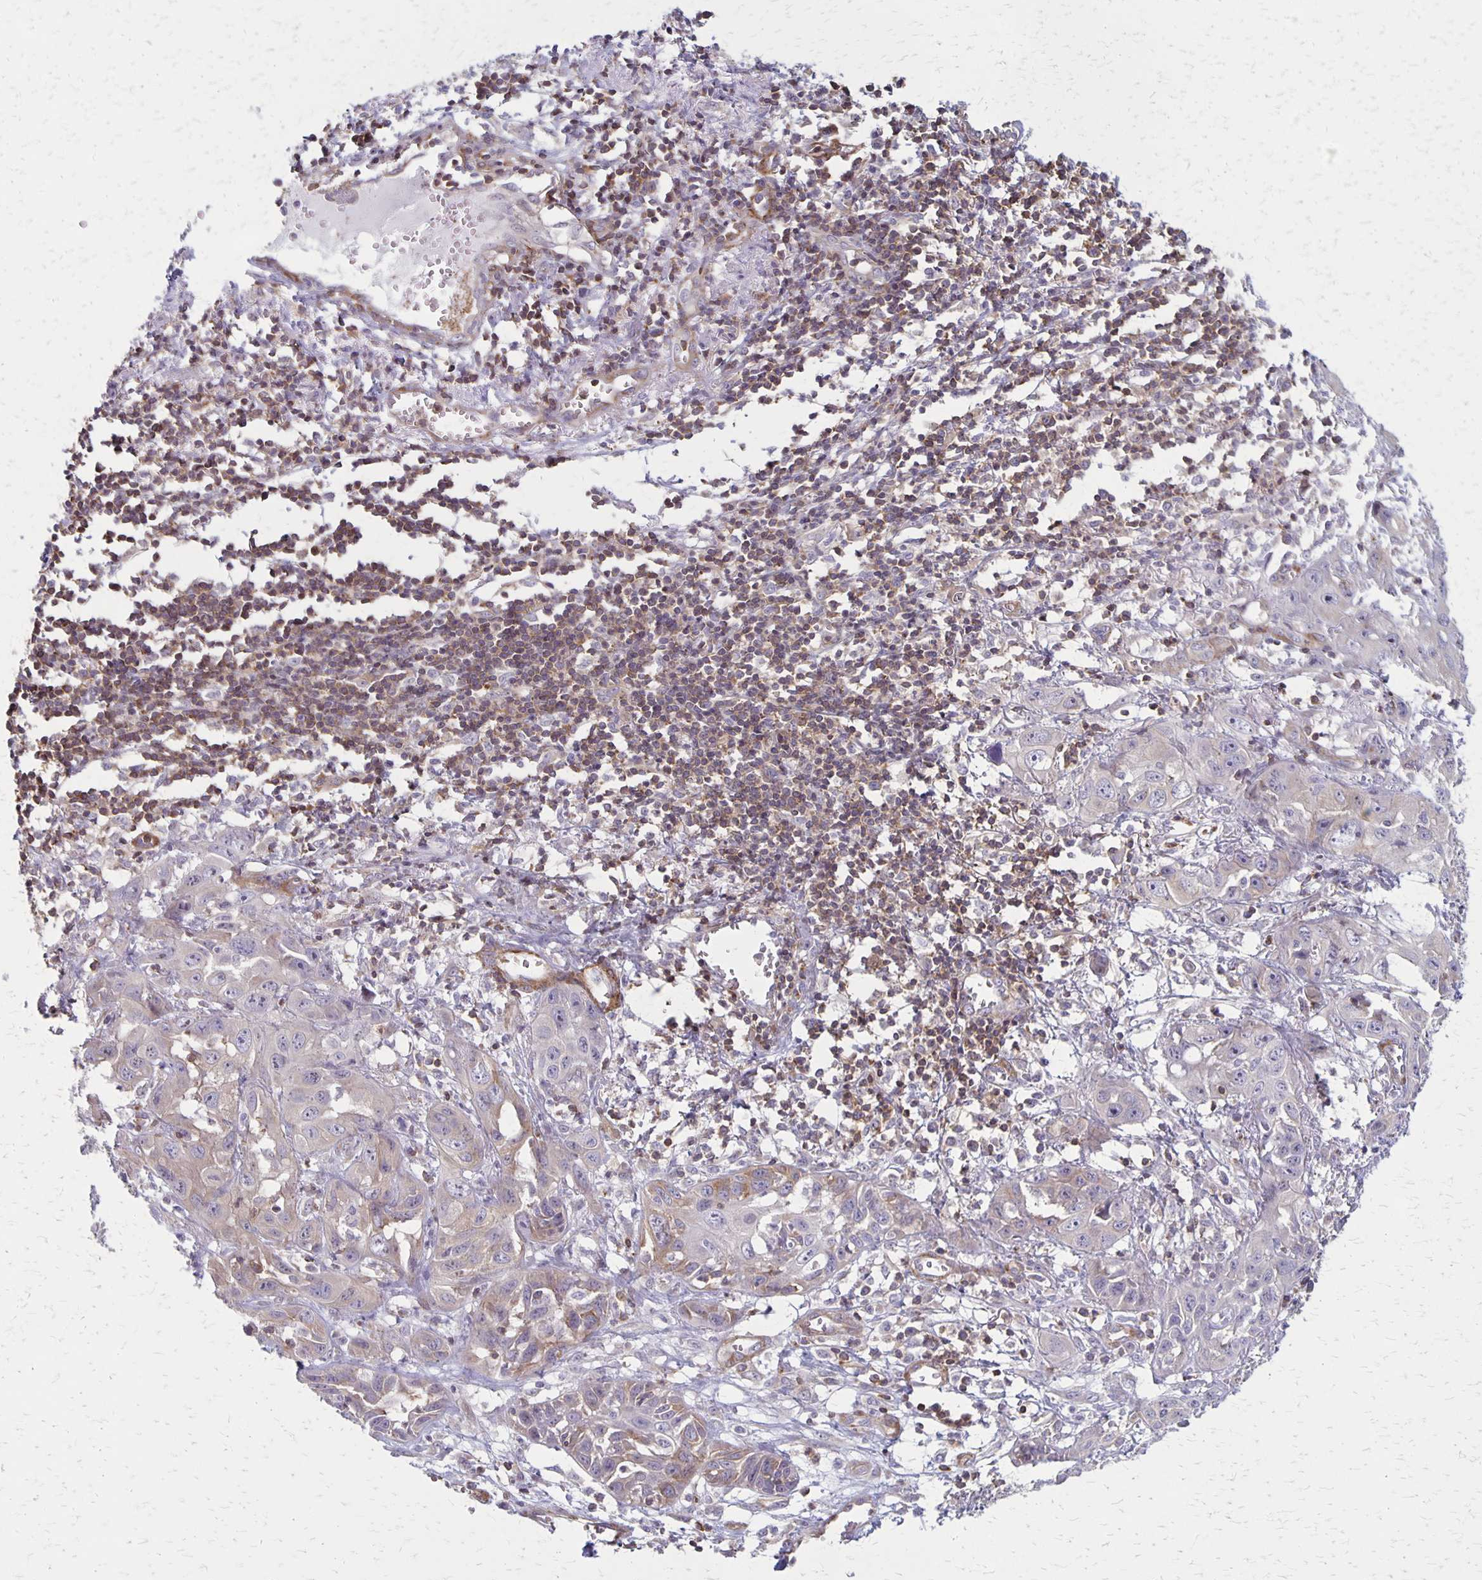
{"staining": {"intensity": "weak", "quantity": "<25%", "location": "cytoplasmic/membranous"}, "tissue": "skin cancer", "cell_type": "Tumor cells", "image_type": "cancer", "snomed": [{"axis": "morphology", "description": "Squamous cell carcinoma, NOS"}, {"axis": "topography", "description": "Skin"}, {"axis": "topography", "description": "Vulva"}], "caption": "This is an immunohistochemistry photomicrograph of squamous cell carcinoma (skin). There is no positivity in tumor cells.", "gene": "SEPTIN5", "patient": {"sex": "female", "age": 71}}